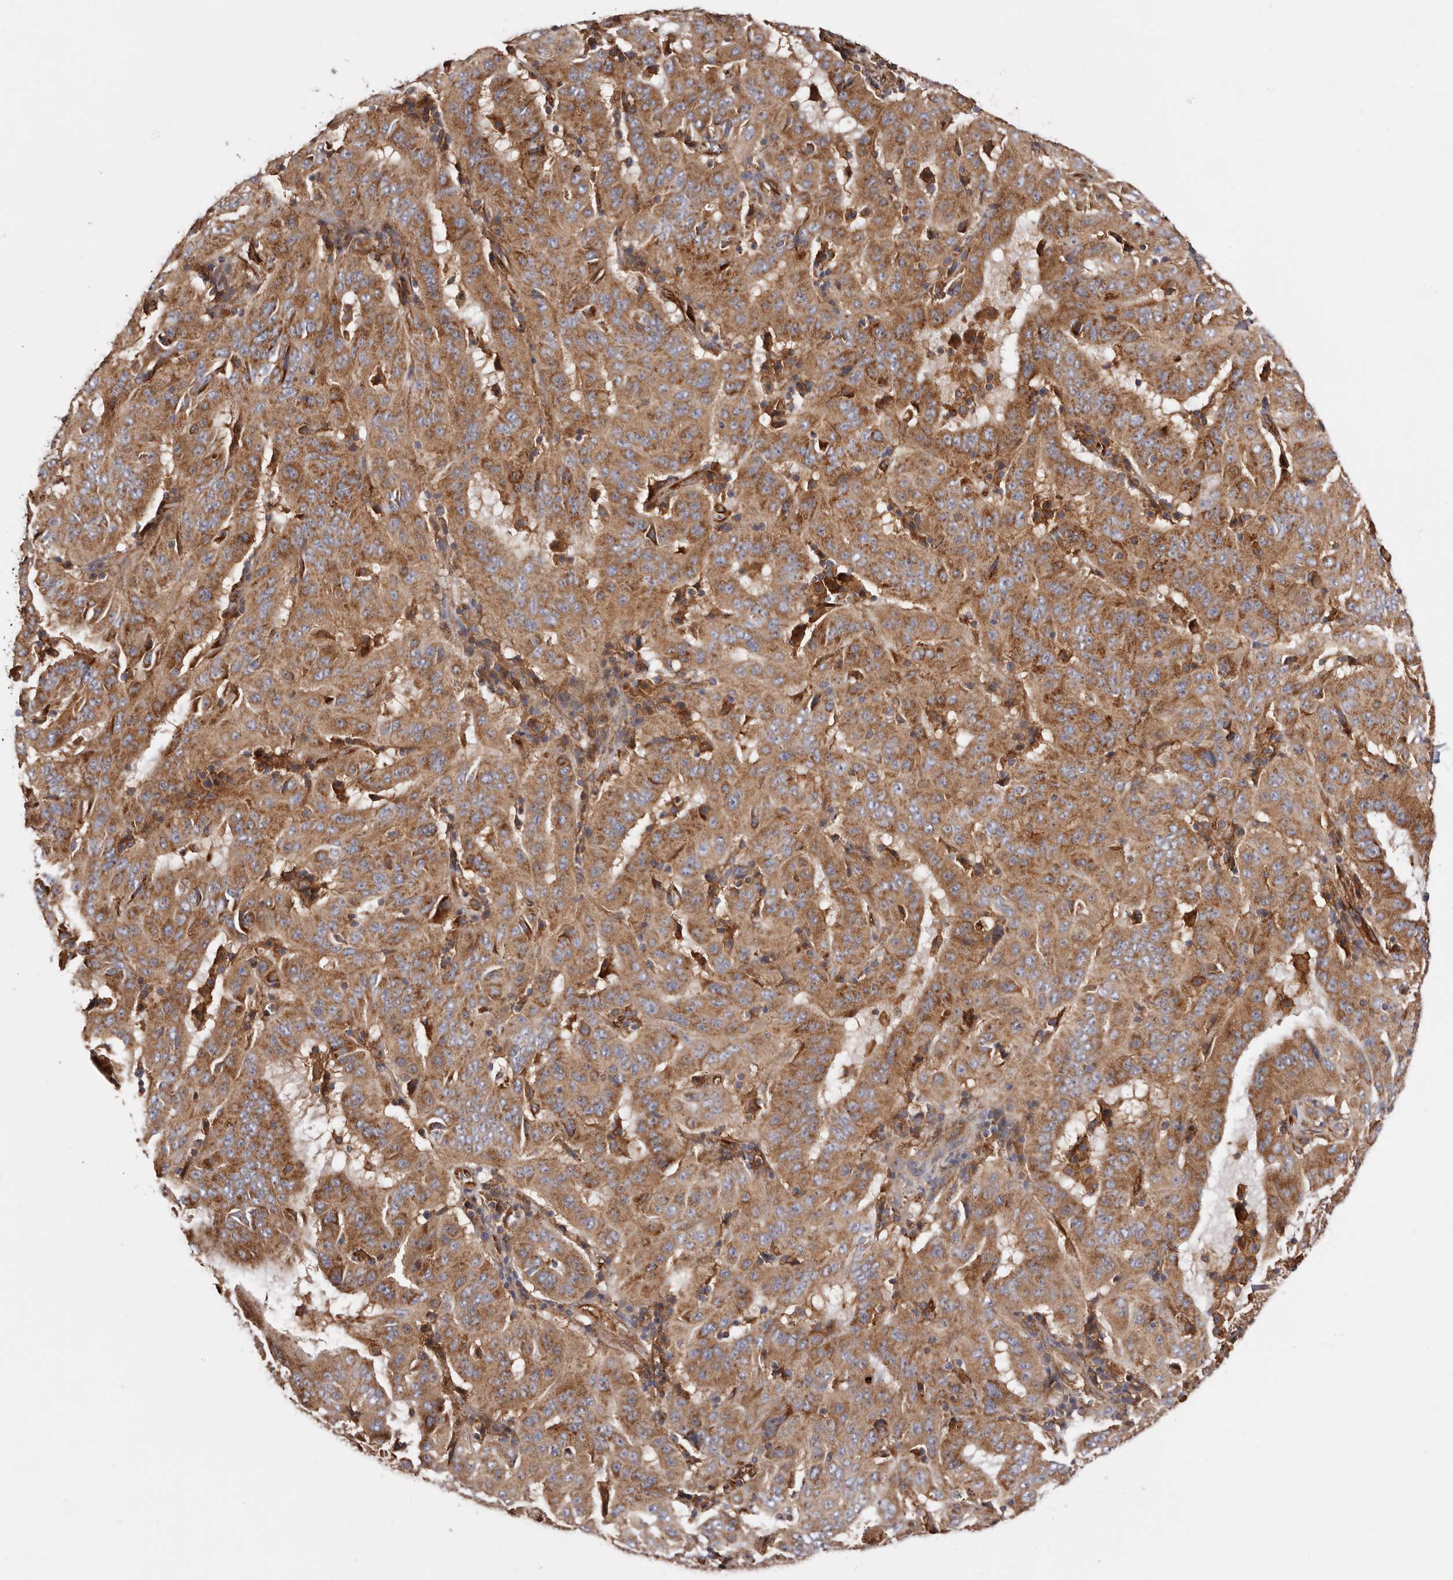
{"staining": {"intensity": "moderate", "quantity": ">75%", "location": "cytoplasmic/membranous"}, "tissue": "pancreatic cancer", "cell_type": "Tumor cells", "image_type": "cancer", "snomed": [{"axis": "morphology", "description": "Adenocarcinoma, NOS"}, {"axis": "topography", "description": "Pancreas"}], "caption": "Moderate cytoplasmic/membranous staining for a protein is appreciated in approximately >75% of tumor cells of pancreatic cancer (adenocarcinoma) using IHC.", "gene": "COQ8B", "patient": {"sex": "male", "age": 63}}